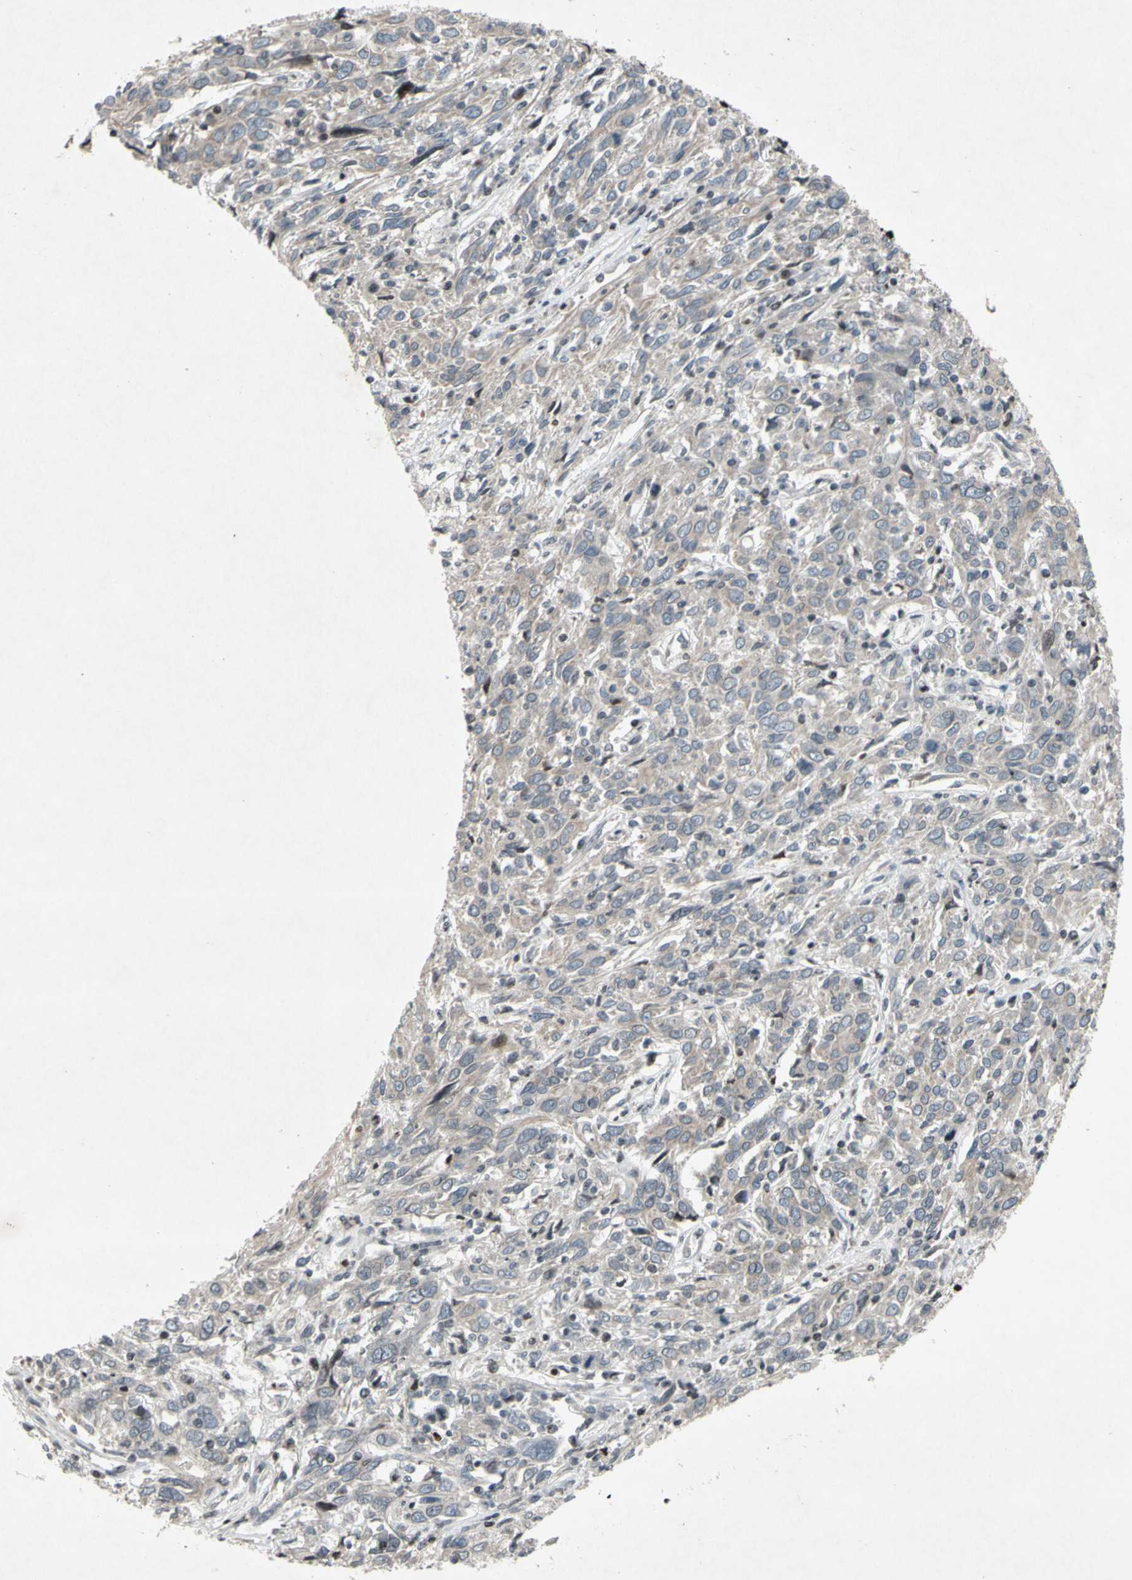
{"staining": {"intensity": "weak", "quantity": "25%-75%", "location": "cytoplasmic/membranous"}, "tissue": "cervical cancer", "cell_type": "Tumor cells", "image_type": "cancer", "snomed": [{"axis": "morphology", "description": "Squamous cell carcinoma, NOS"}, {"axis": "topography", "description": "Cervix"}], "caption": "Human squamous cell carcinoma (cervical) stained for a protein (brown) exhibits weak cytoplasmic/membranous positive staining in about 25%-75% of tumor cells.", "gene": "XPO1", "patient": {"sex": "female", "age": 46}}